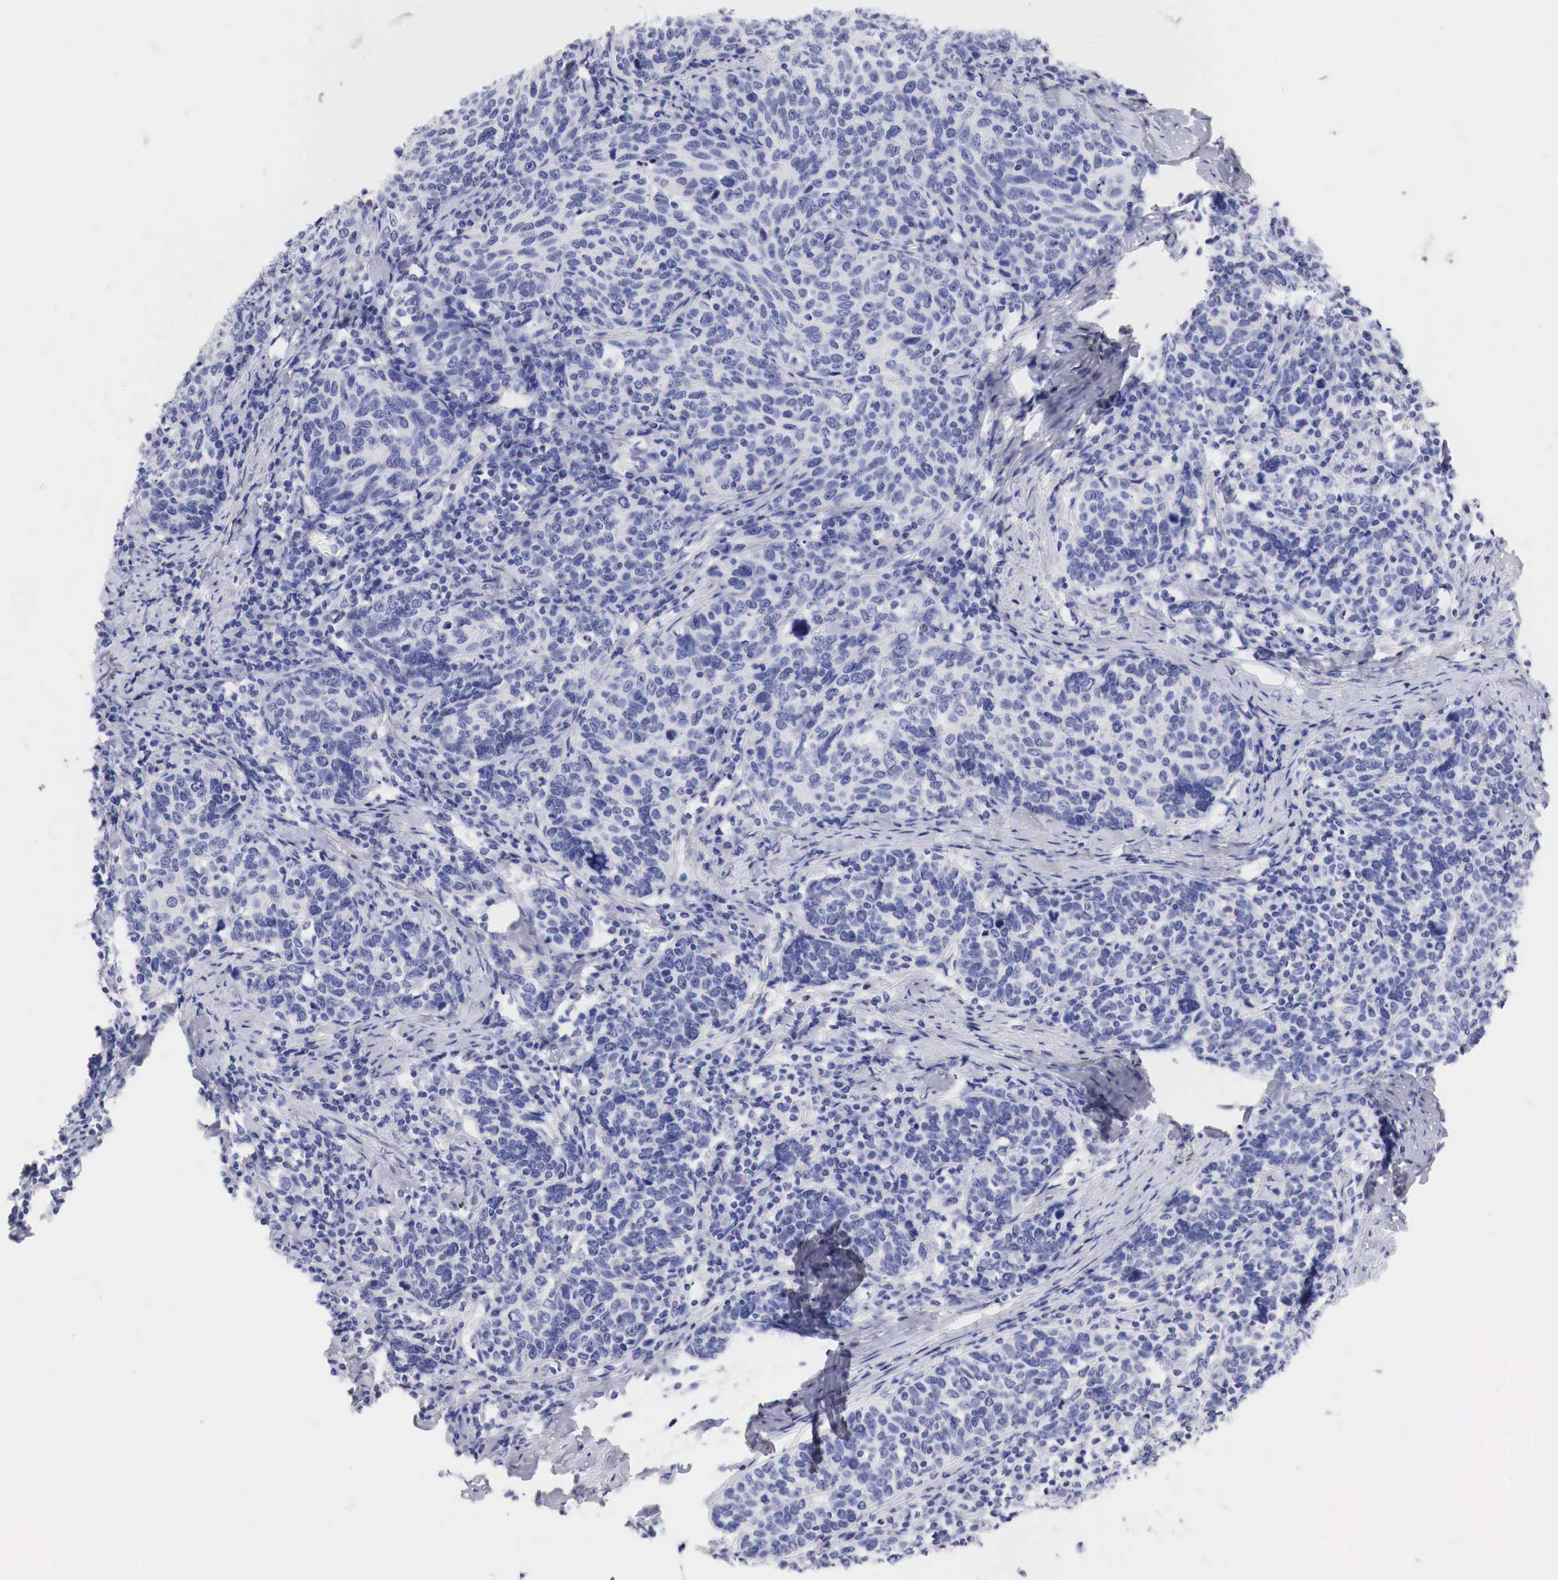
{"staining": {"intensity": "negative", "quantity": "none", "location": "none"}, "tissue": "cervical cancer", "cell_type": "Tumor cells", "image_type": "cancer", "snomed": [{"axis": "morphology", "description": "Squamous cell carcinoma, NOS"}, {"axis": "topography", "description": "Cervix"}], "caption": "Human cervical squamous cell carcinoma stained for a protein using immunohistochemistry (IHC) displays no expression in tumor cells.", "gene": "TYR", "patient": {"sex": "female", "age": 41}}